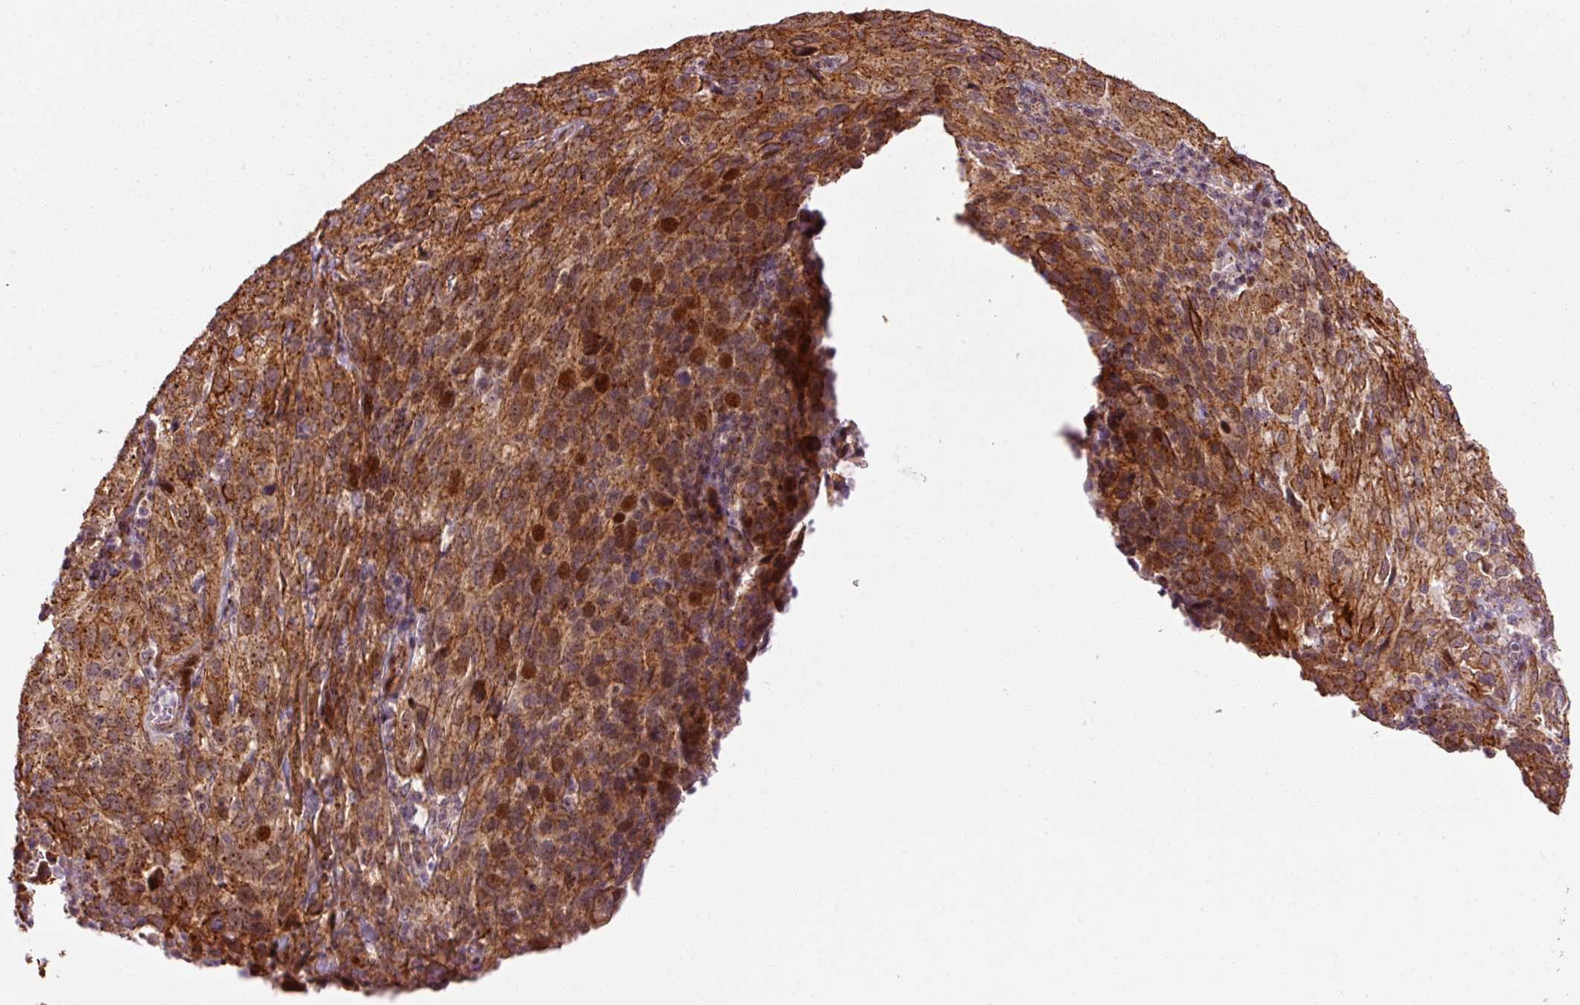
{"staining": {"intensity": "strong", "quantity": ">75%", "location": "cytoplasmic/membranous,nuclear"}, "tissue": "cervical cancer", "cell_type": "Tumor cells", "image_type": "cancer", "snomed": [{"axis": "morphology", "description": "Squamous cell carcinoma, NOS"}, {"axis": "topography", "description": "Cervix"}], "caption": "Squamous cell carcinoma (cervical) stained for a protein (brown) displays strong cytoplasmic/membranous and nuclear positive expression in approximately >75% of tumor cells.", "gene": "ANKRD20A1", "patient": {"sex": "female", "age": 51}}